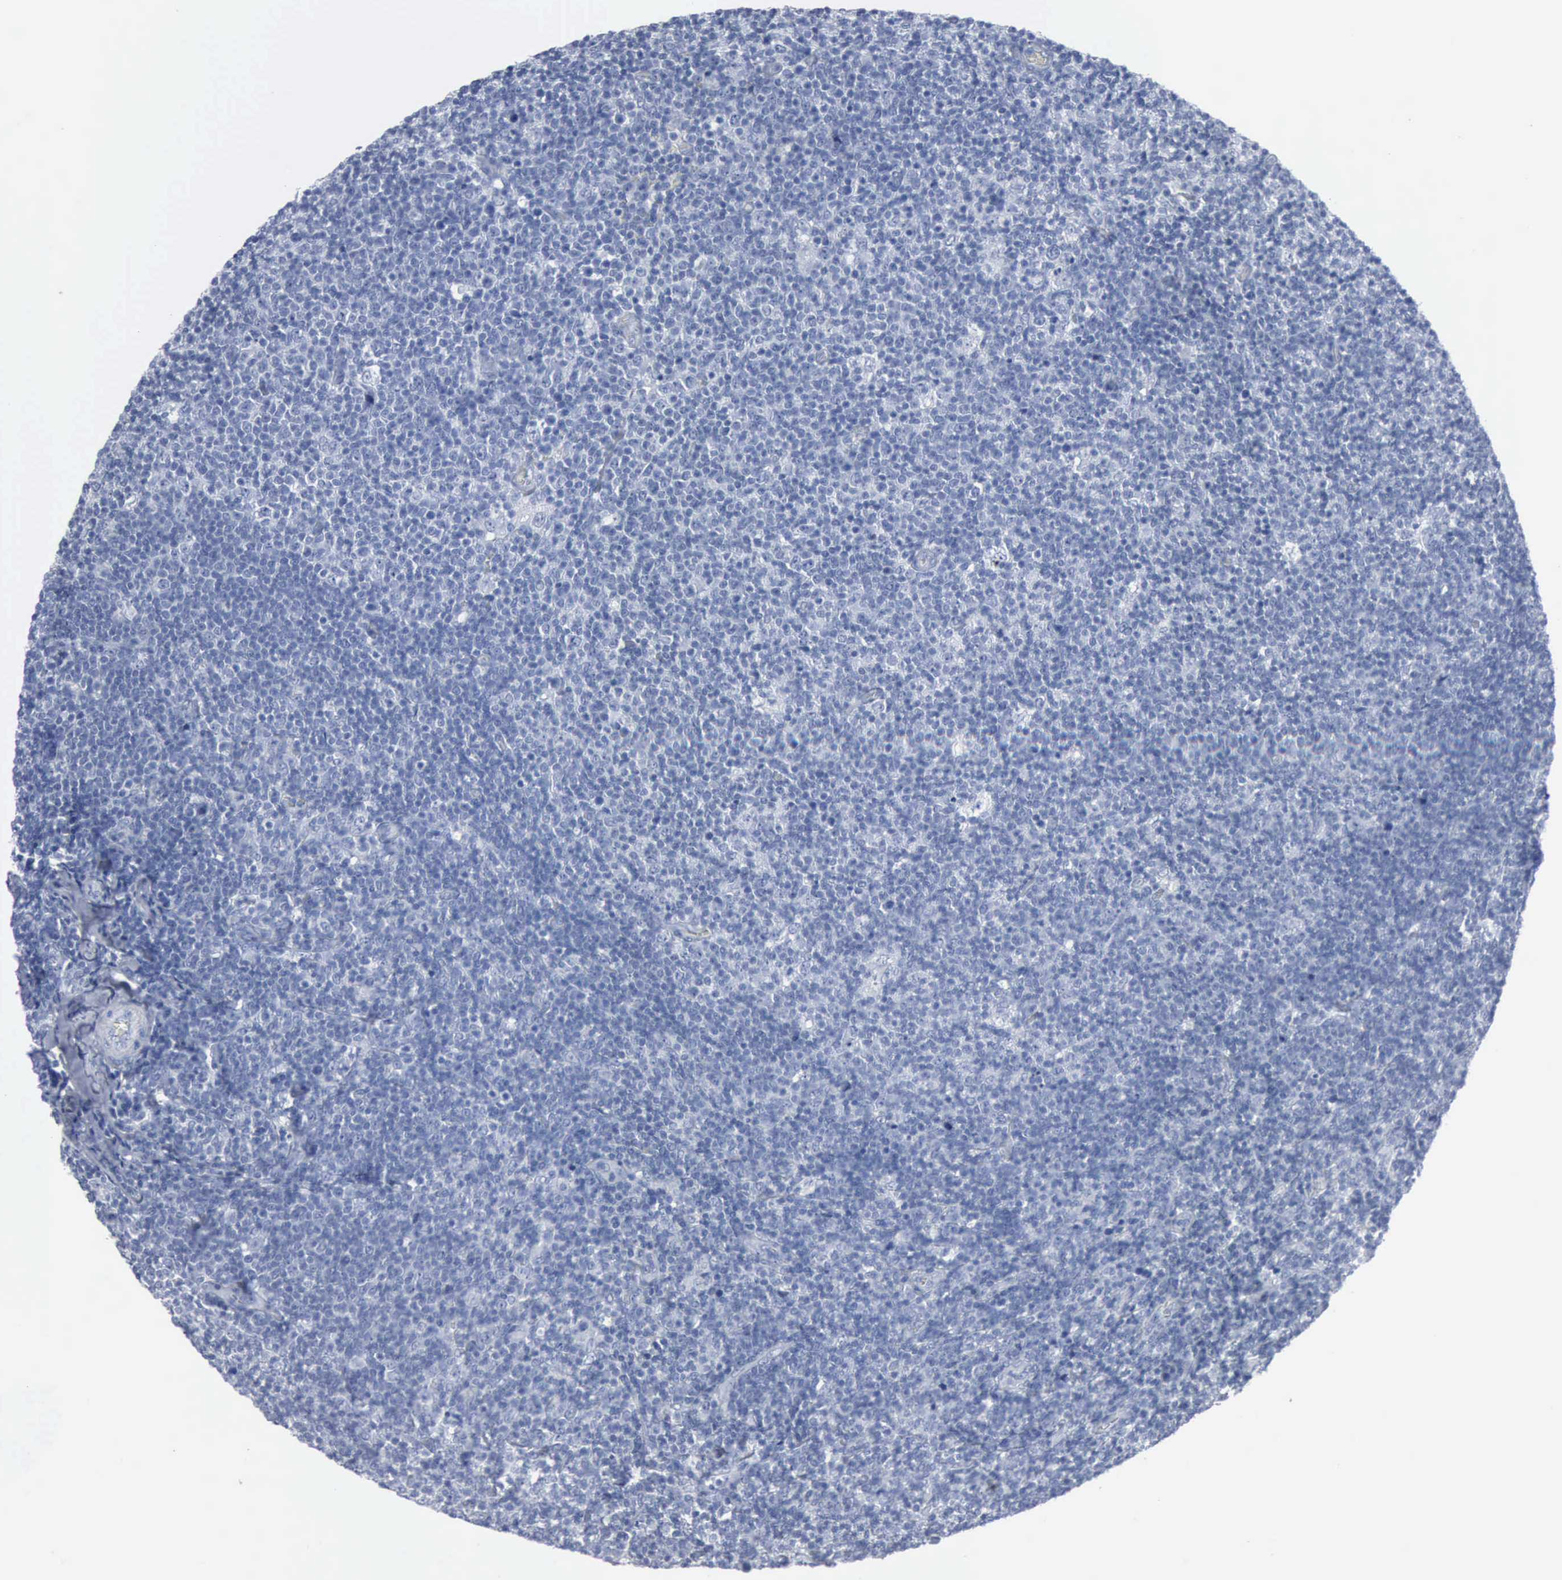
{"staining": {"intensity": "negative", "quantity": "none", "location": "none"}, "tissue": "lymphoma", "cell_type": "Tumor cells", "image_type": "cancer", "snomed": [{"axis": "morphology", "description": "Malignant lymphoma, non-Hodgkin's type, Low grade"}, {"axis": "topography", "description": "Lymph node"}], "caption": "Lymphoma stained for a protein using immunohistochemistry (IHC) reveals no positivity tumor cells.", "gene": "DMD", "patient": {"sex": "male", "age": 74}}